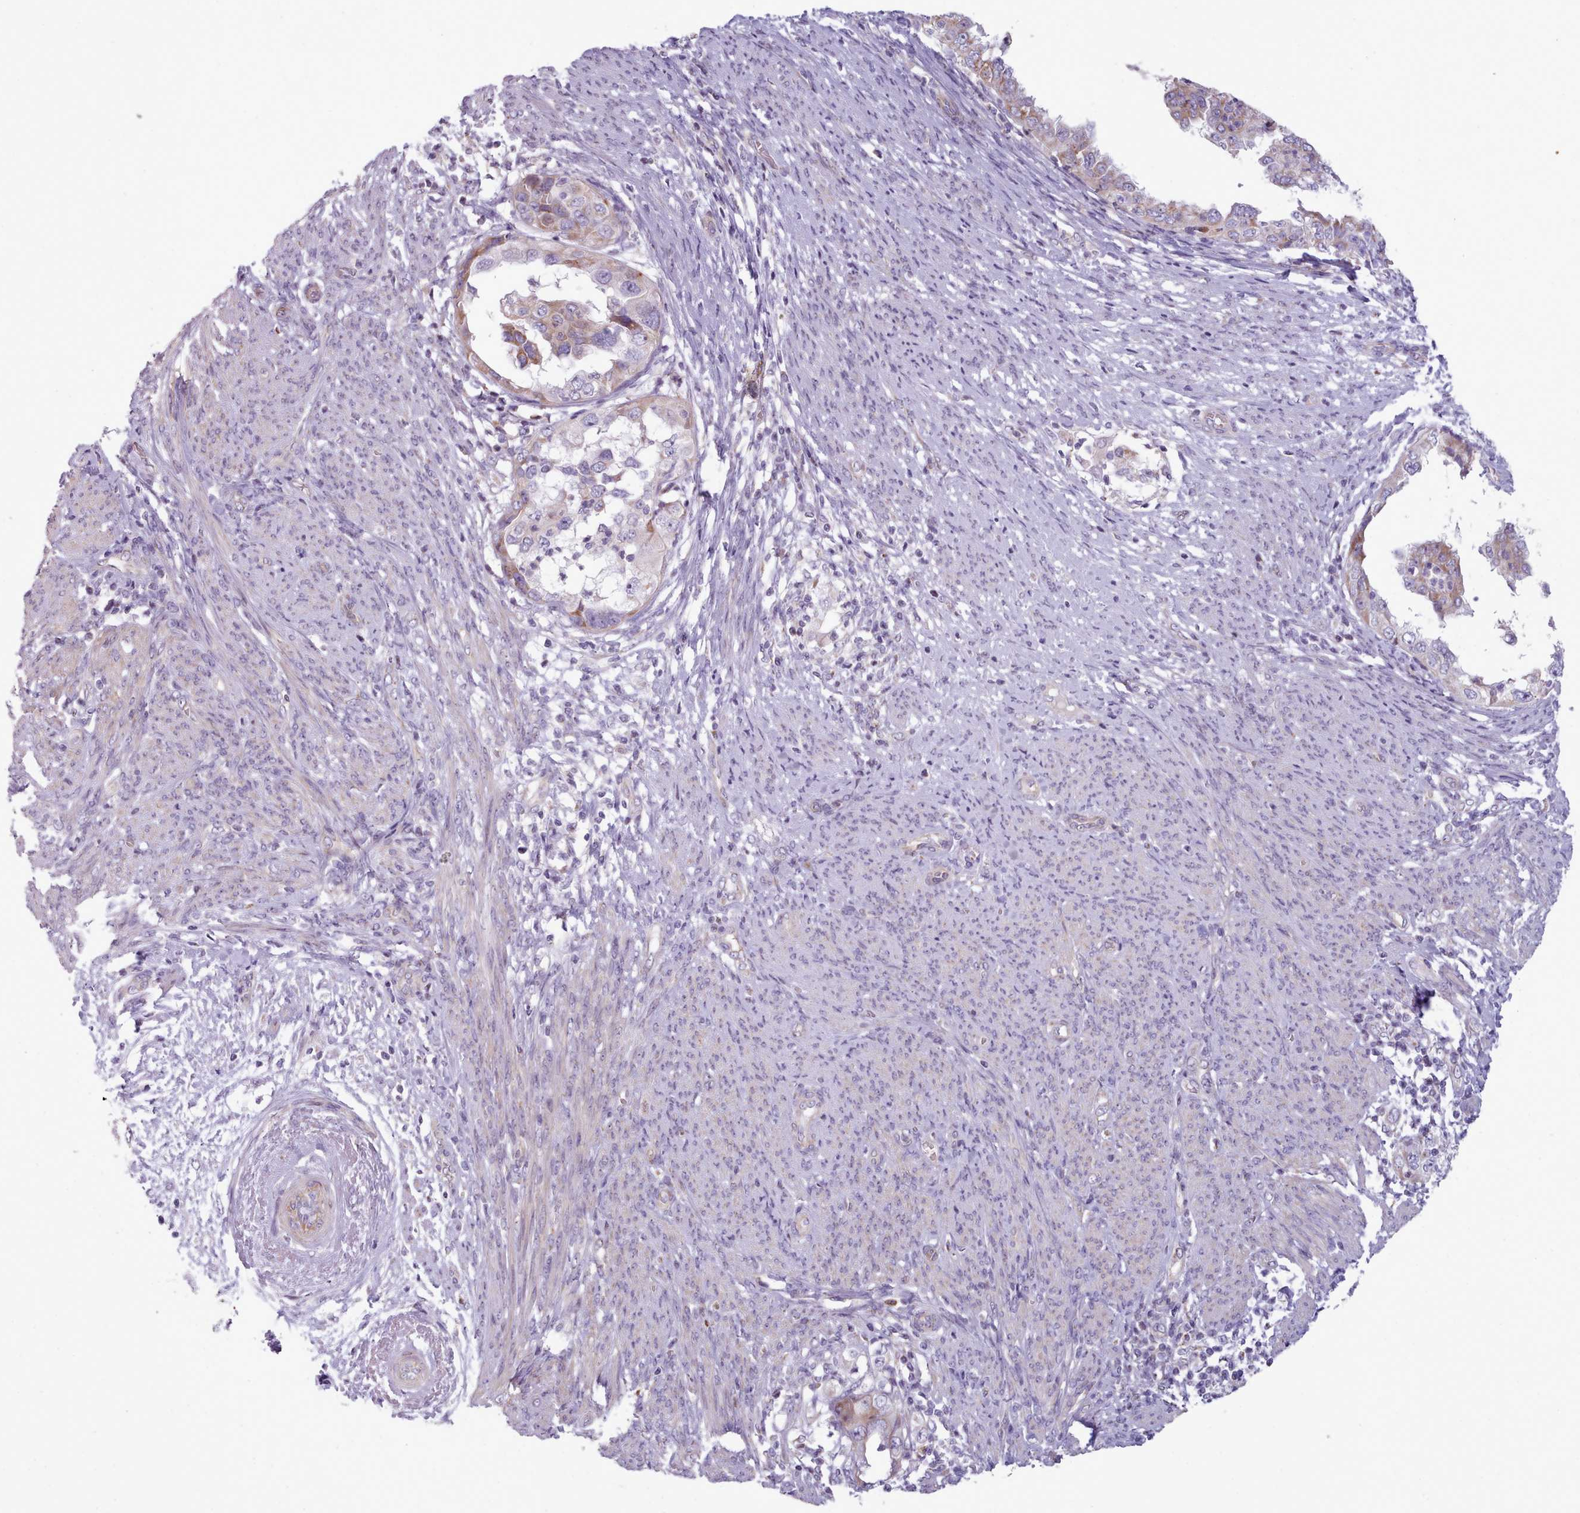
{"staining": {"intensity": "moderate", "quantity": "<25%", "location": "cytoplasmic/membranous"}, "tissue": "endometrial cancer", "cell_type": "Tumor cells", "image_type": "cancer", "snomed": [{"axis": "morphology", "description": "Adenocarcinoma, NOS"}, {"axis": "topography", "description": "Endometrium"}], "caption": "A low amount of moderate cytoplasmic/membranous positivity is appreciated in about <25% of tumor cells in adenocarcinoma (endometrial) tissue.", "gene": "SLC52A3", "patient": {"sex": "female", "age": 85}}